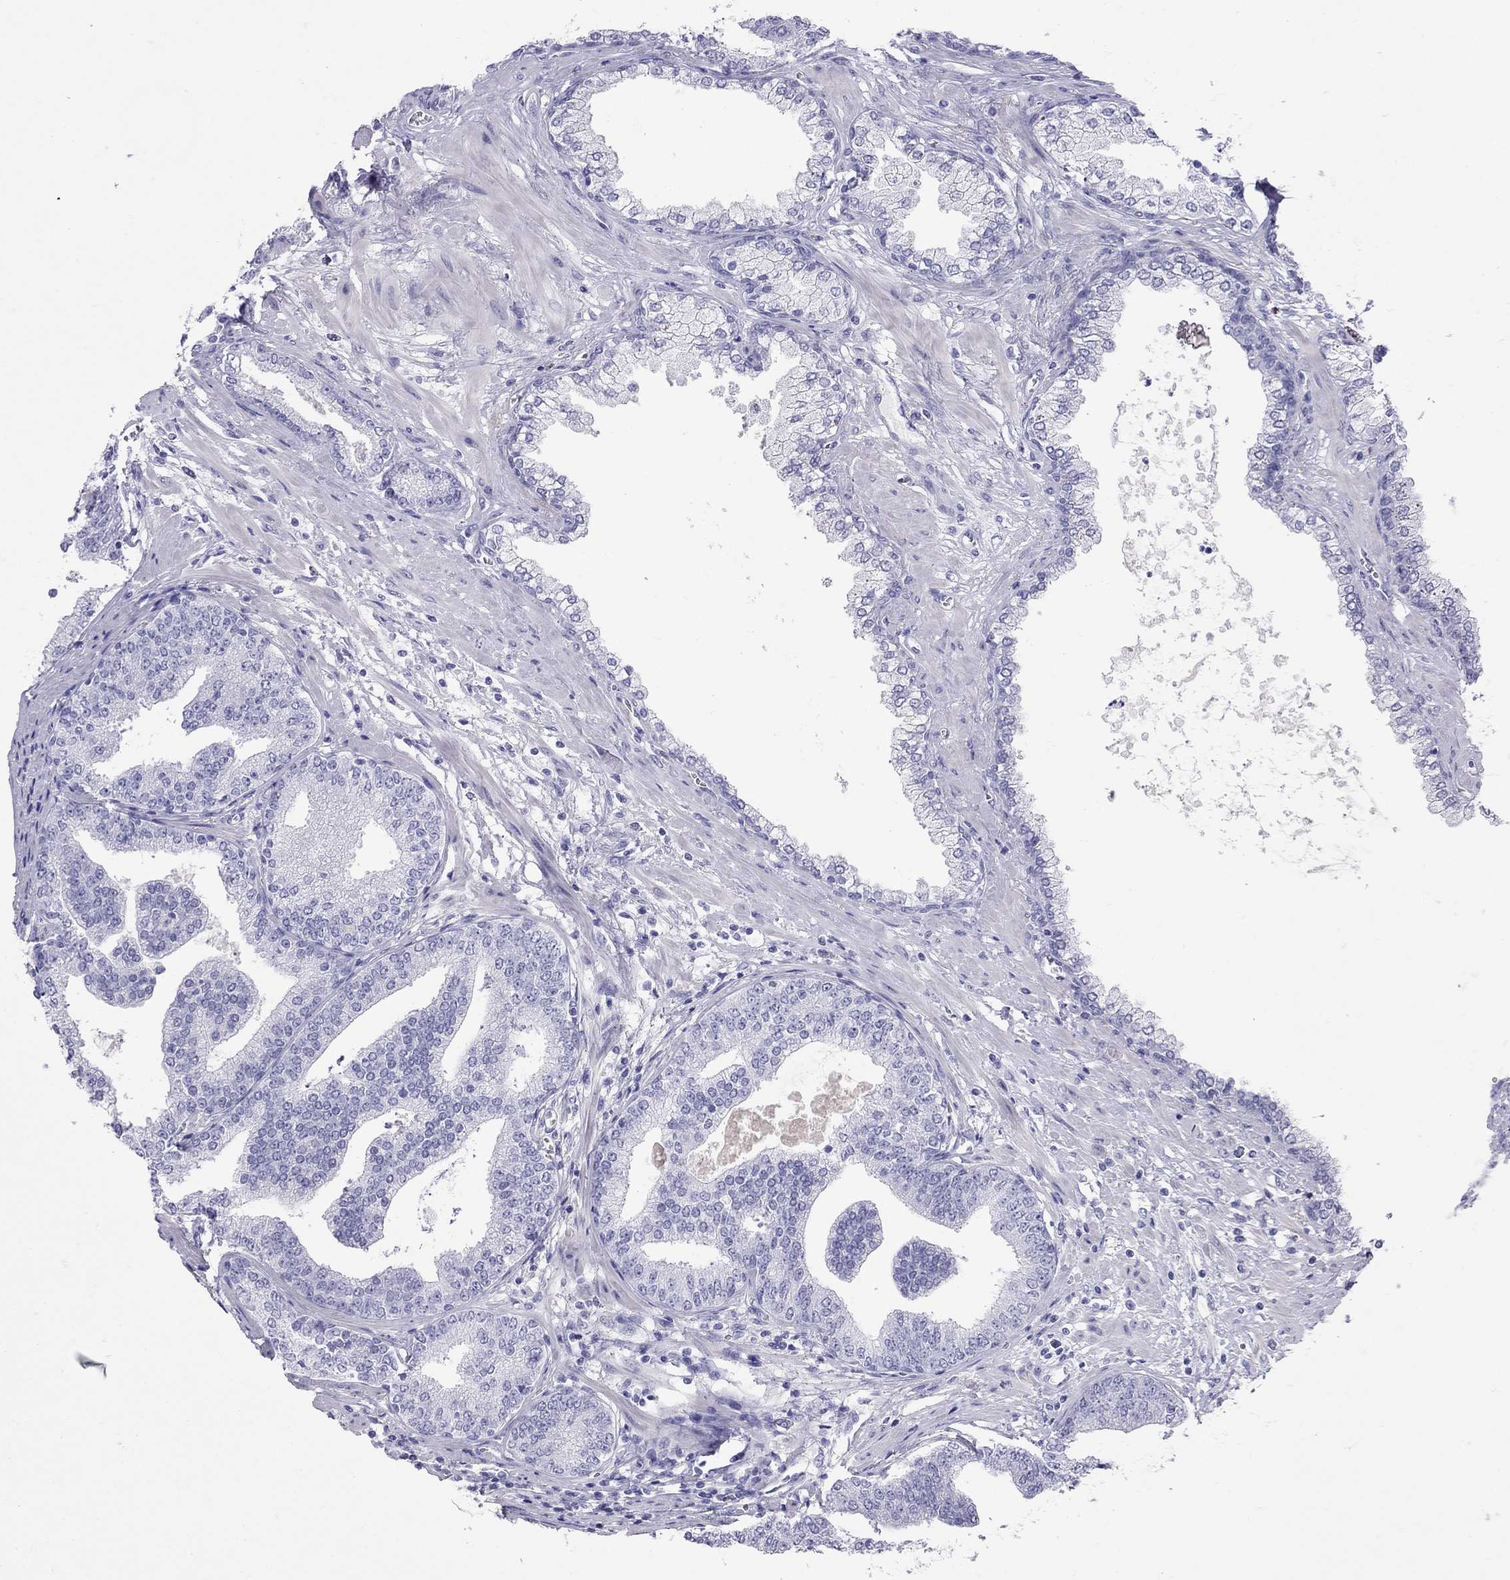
{"staining": {"intensity": "negative", "quantity": "none", "location": "none"}, "tissue": "prostate cancer", "cell_type": "Tumor cells", "image_type": "cancer", "snomed": [{"axis": "morphology", "description": "Adenocarcinoma, NOS"}, {"axis": "topography", "description": "Prostate"}], "caption": "IHC photomicrograph of prostate adenocarcinoma stained for a protein (brown), which shows no positivity in tumor cells.", "gene": "GRIA2", "patient": {"sex": "male", "age": 64}}